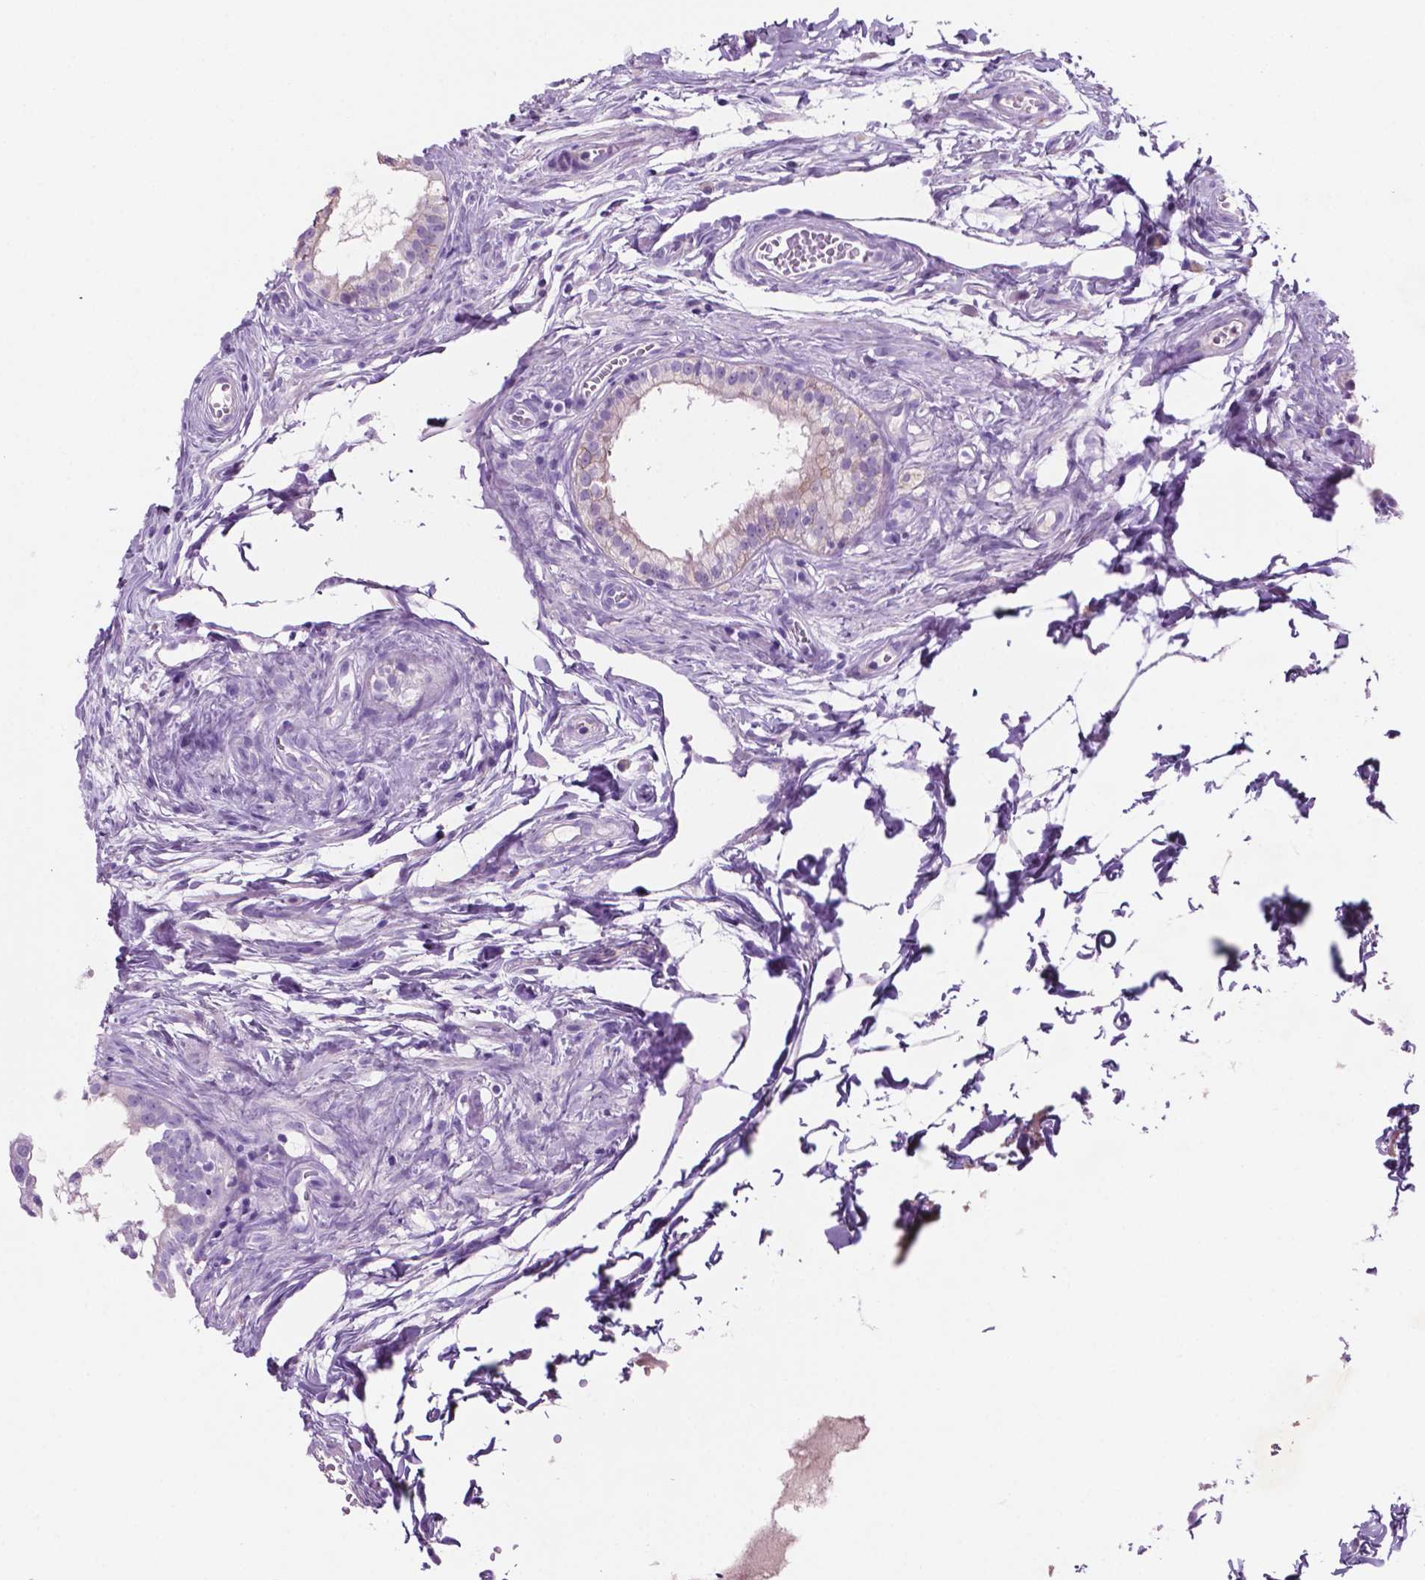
{"staining": {"intensity": "moderate", "quantity": "<25%", "location": "cytoplasmic/membranous"}, "tissue": "epididymis", "cell_type": "Glandular cells", "image_type": "normal", "snomed": [{"axis": "morphology", "description": "Normal tissue, NOS"}, {"axis": "topography", "description": "Epididymis"}], "caption": "Glandular cells display low levels of moderate cytoplasmic/membranous positivity in approximately <25% of cells in unremarkable human epididymis.", "gene": "POU4F1", "patient": {"sex": "male", "age": 45}}